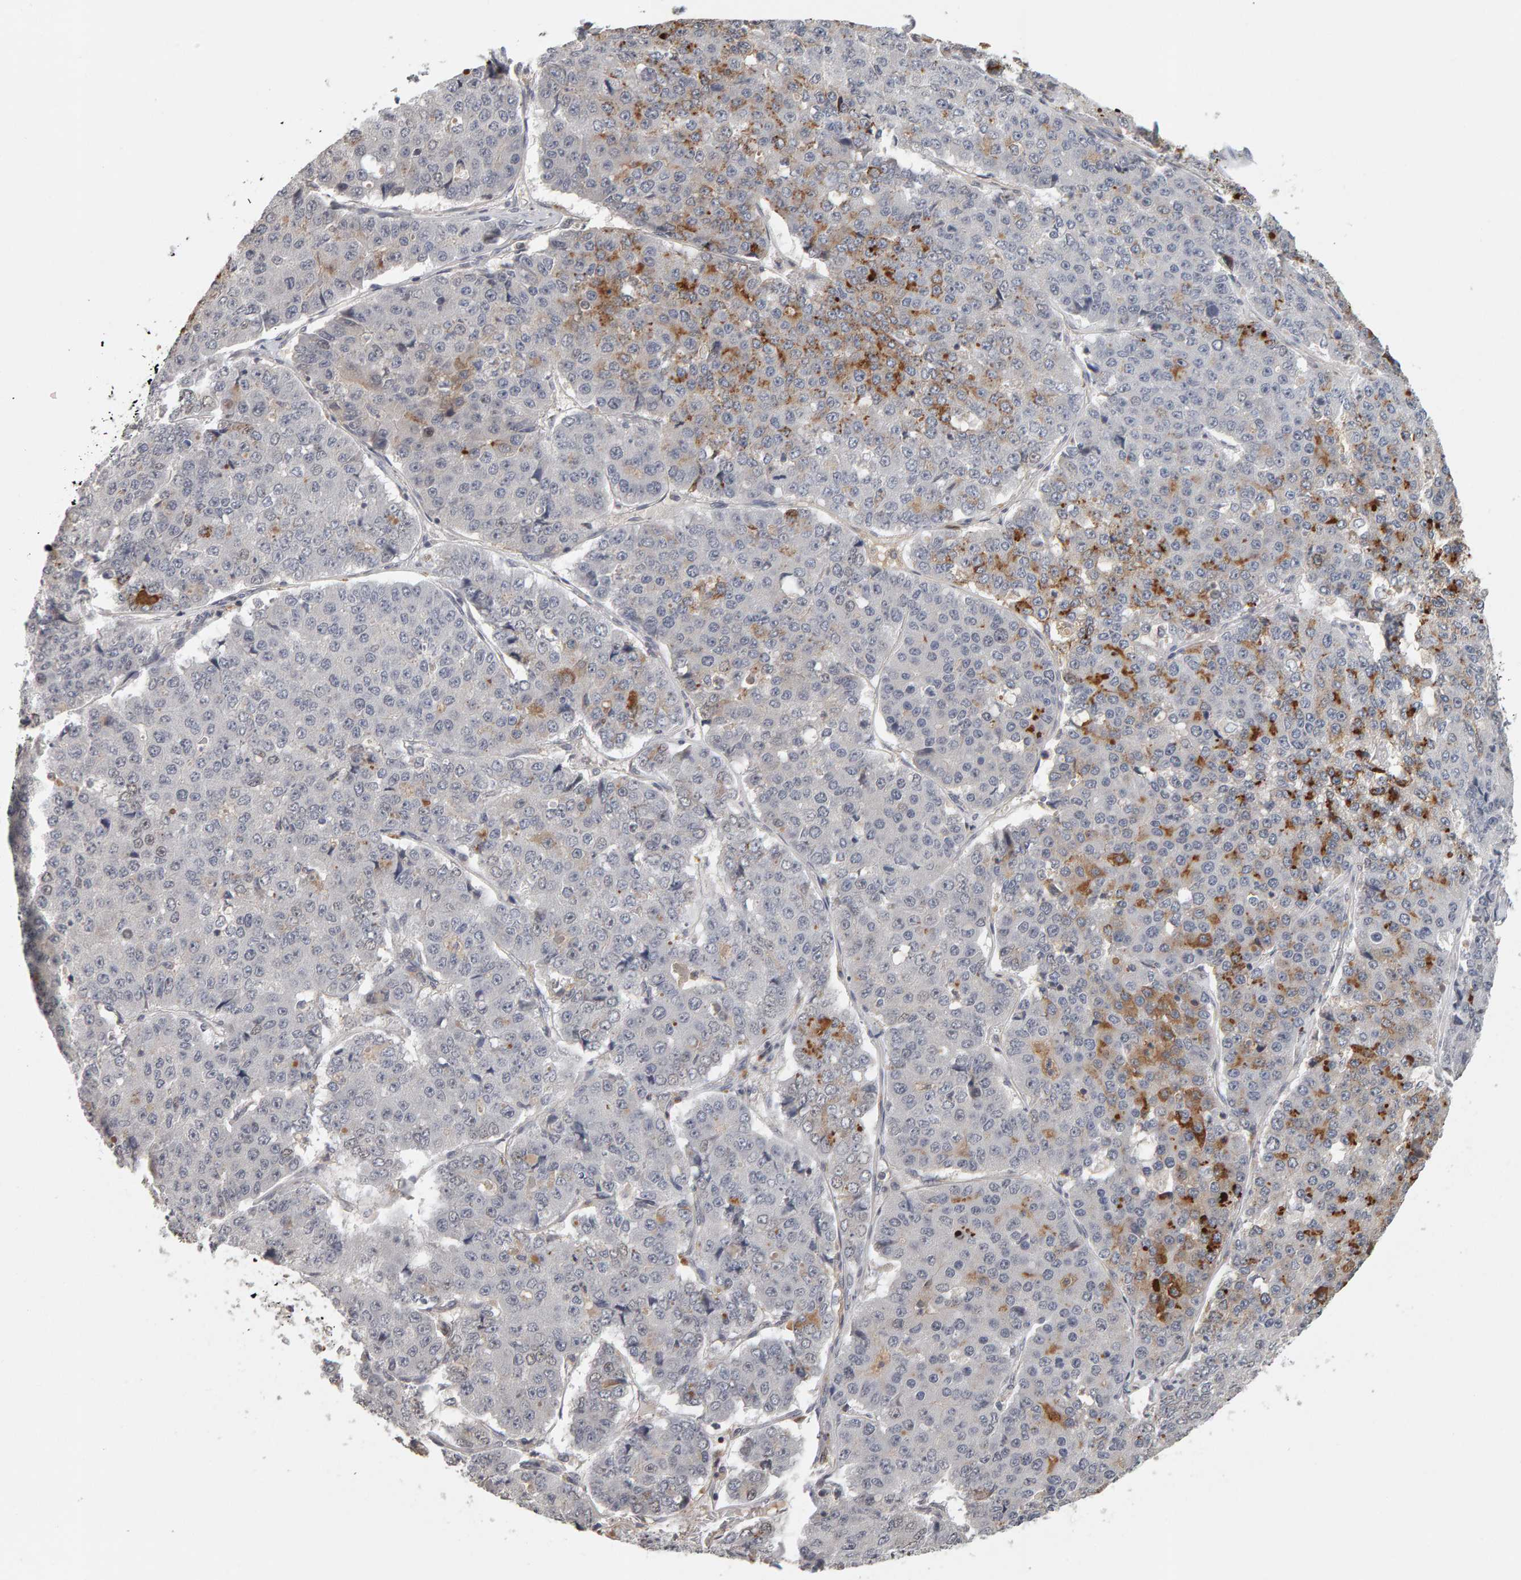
{"staining": {"intensity": "negative", "quantity": "none", "location": "none"}, "tissue": "pancreatic cancer", "cell_type": "Tumor cells", "image_type": "cancer", "snomed": [{"axis": "morphology", "description": "Adenocarcinoma, NOS"}, {"axis": "topography", "description": "Pancreas"}], "caption": "A histopathology image of human adenocarcinoma (pancreatic) is negative for staining in tumor cells.", "gene": "TEFM", "patient": {"sex": "male", "age": 50}}